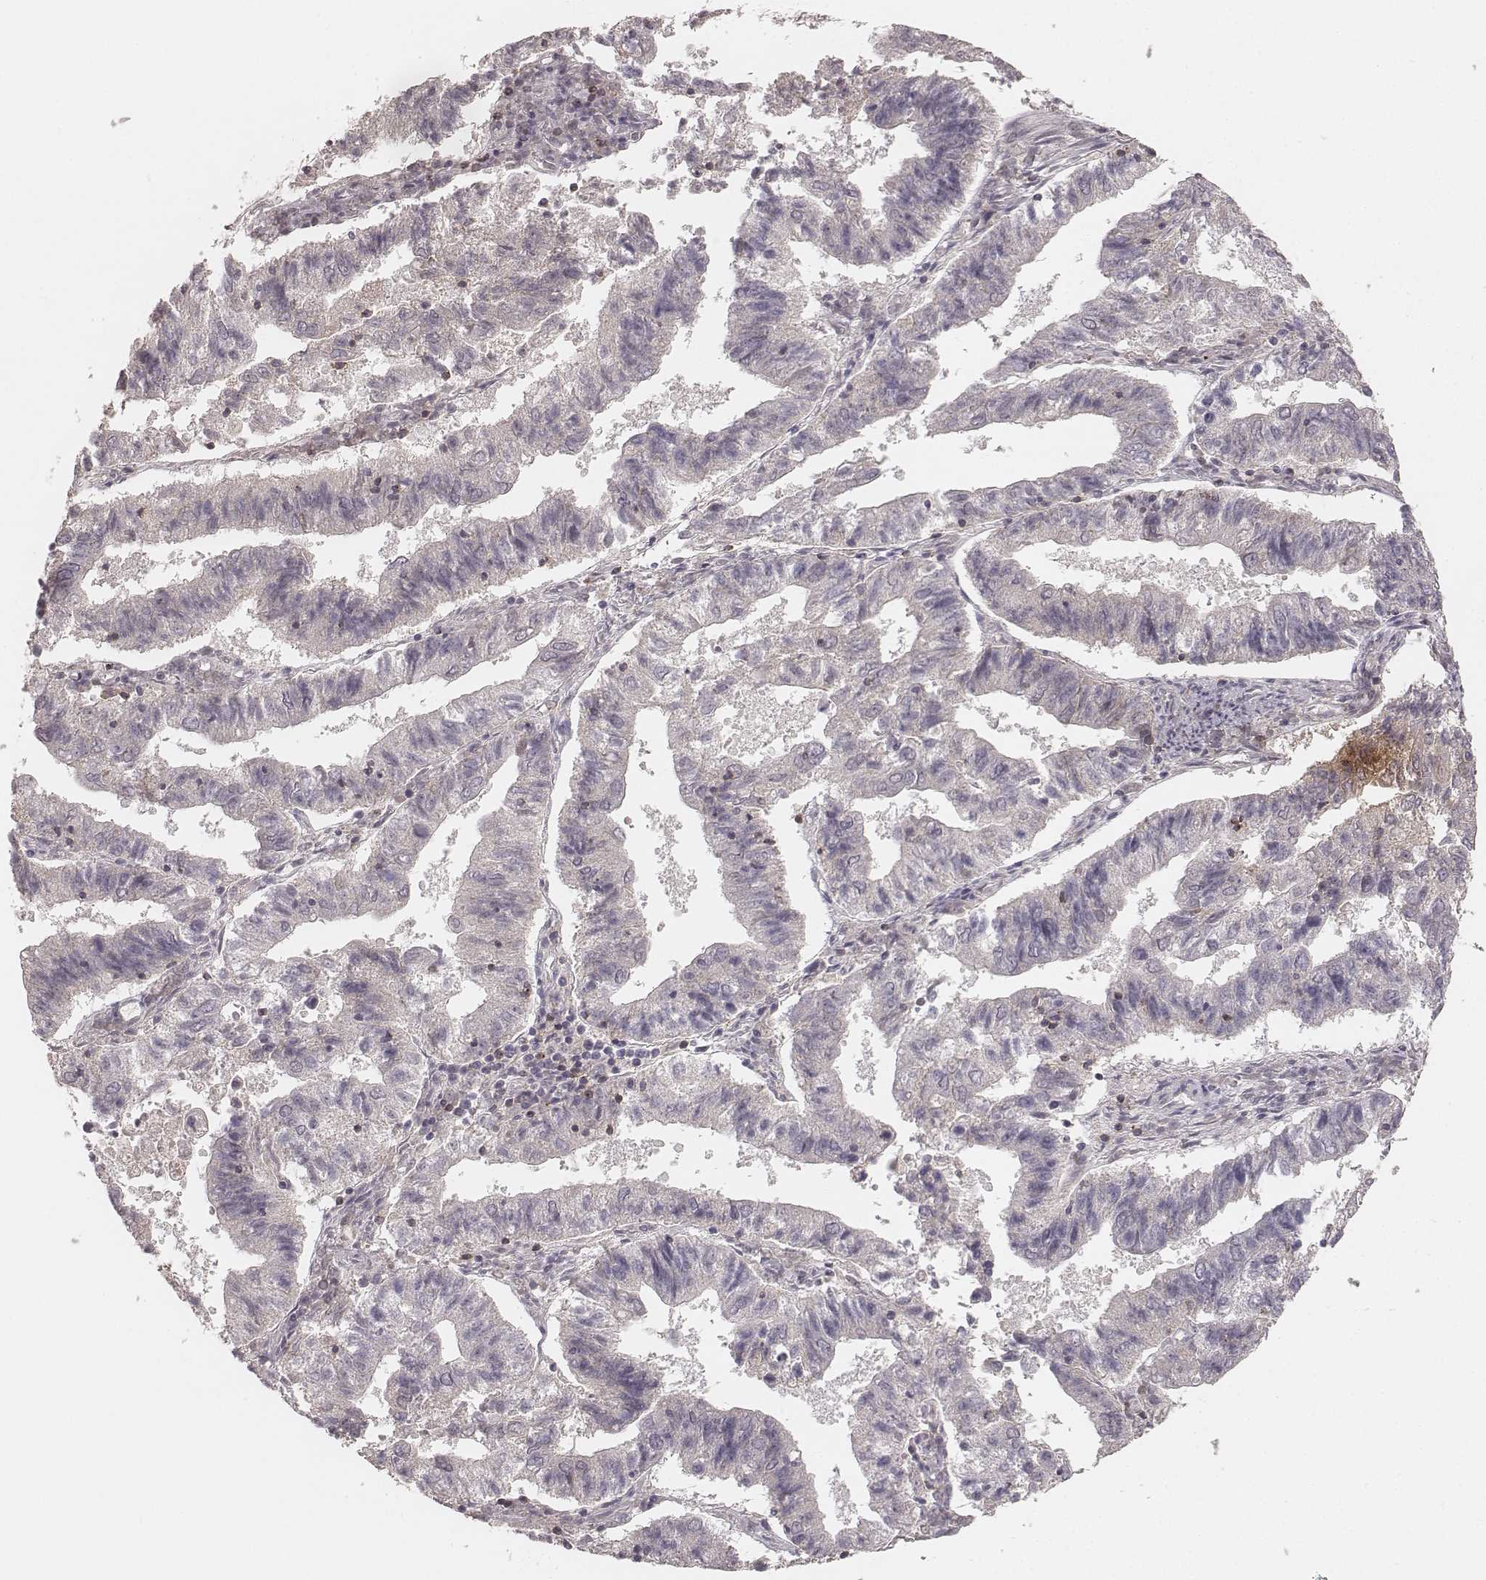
{"staining": {"intensity": "negative", "quantity": "none", "location": "none"}, "tissue": "endometrial cancer", "cell_type": "Tumor cells", "image_type": "cancer", "snomed": [{"axis": "morphology", "description": "Adenocarcinoma, NOS"}, {"axis": "topography", "description": "Endometrium"}], "caption": "The immunohistochemistry histopathology image has no significant positivity in tumor cells of endometrial cancer tissue.", "gene": "CD8A", "patient": {"sex": "female", "age": 82}}